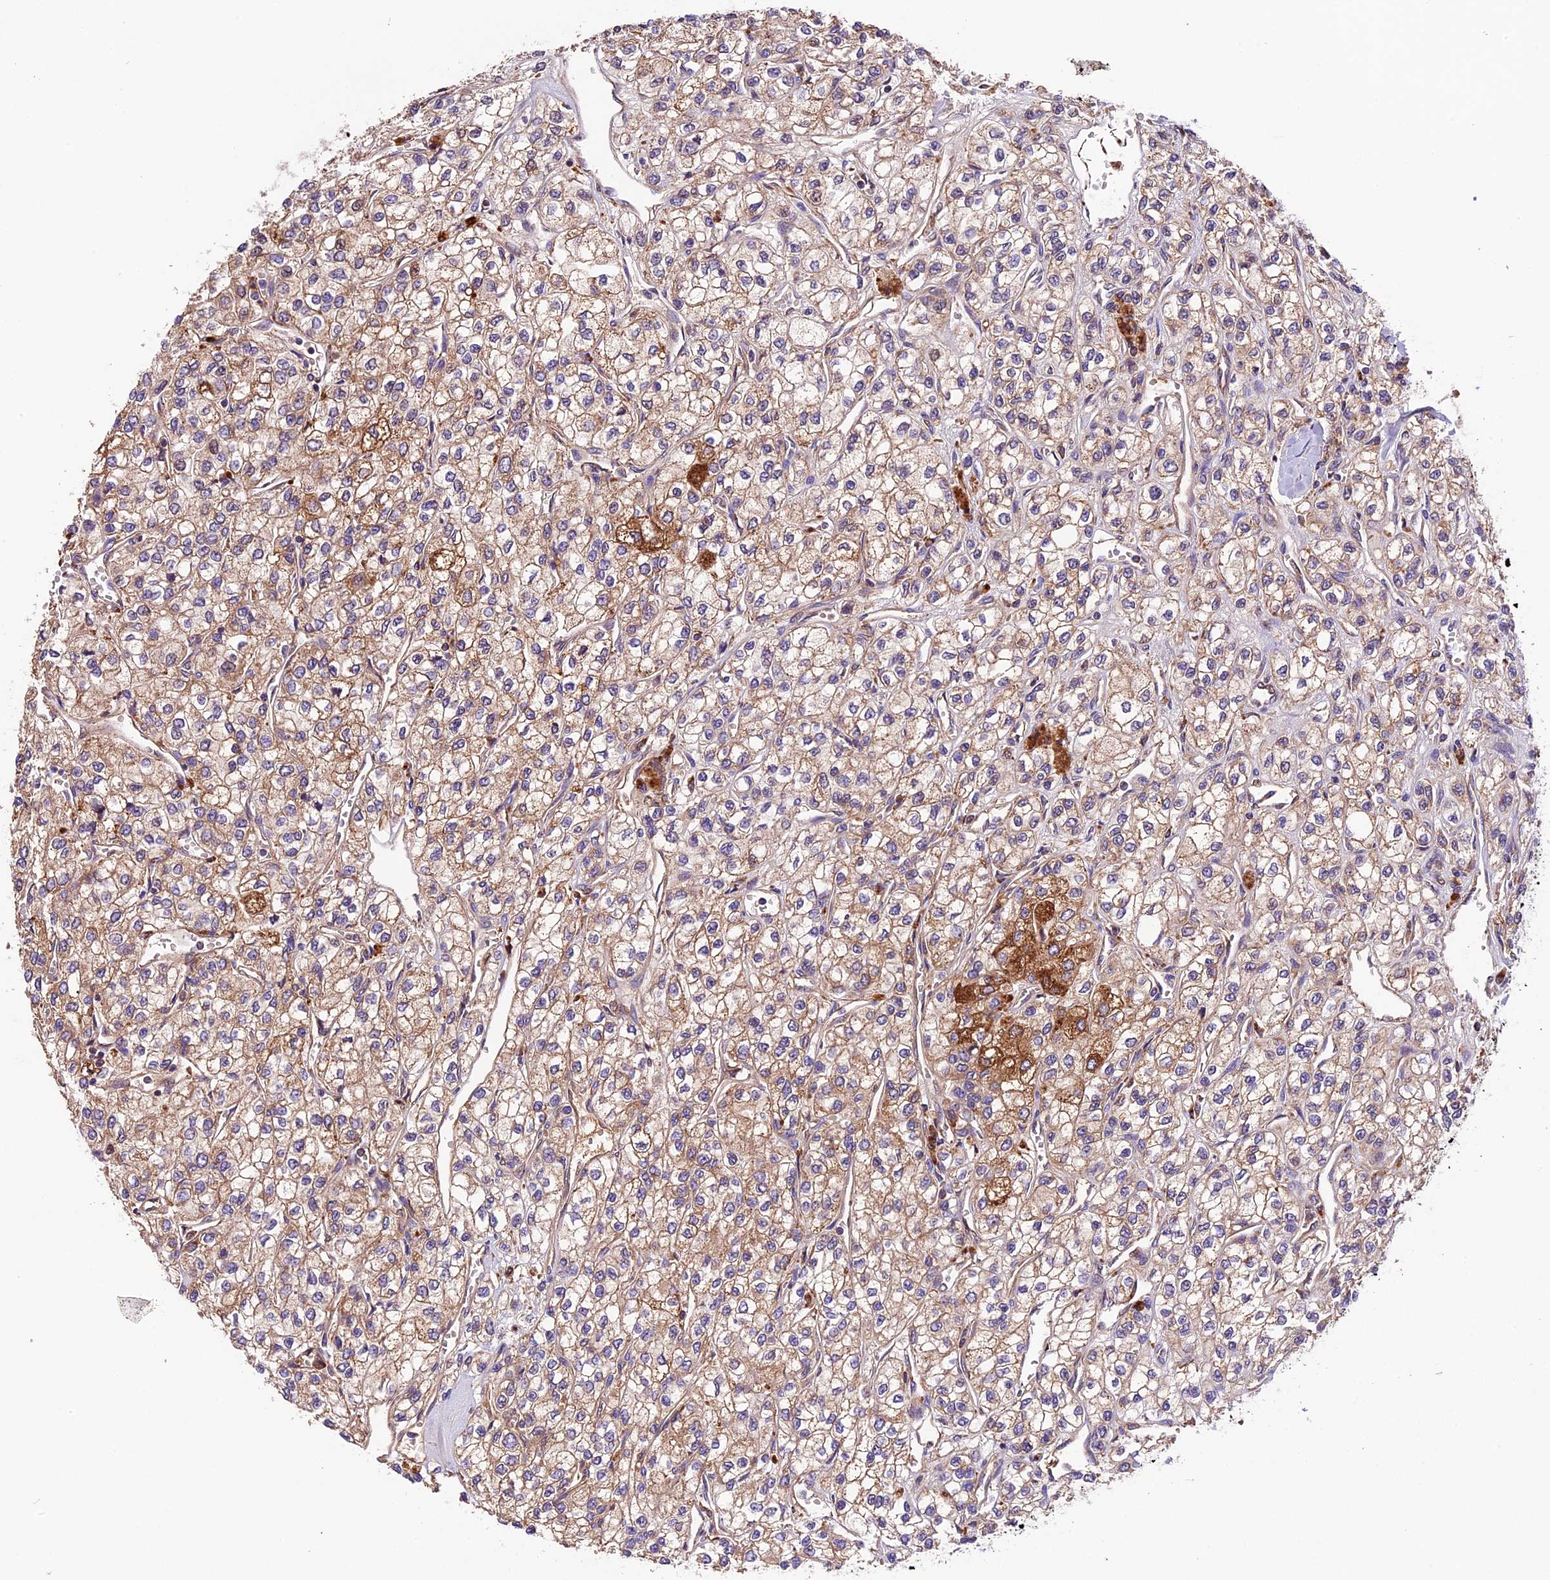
{"staining": {"intensity": "moderate", "quantity": ">75%", "location": "cytoplasmic/membranous"}, "tissue": "renal cancer", "cell_type": "Tumor cells", "image_type": "cancer", "snomed": [{"axis": "morphology", "description": "Adenocarcinoma, NOS"}, {"axis": "topography", "description": "Kidney"}], "caption": "High-magnification brightfield microscopy of renal adenocarcinoma stained with DAB (3,3'-diaminobenzidine) (brown) and counterstained with hematoxylin (blue). tumor cells exhibit moderate cytoplasmic/membranous expression is seen in approximately>75% of cells.", "gene": "METTL22", "patient": {"sex": "male", "age": 80}}